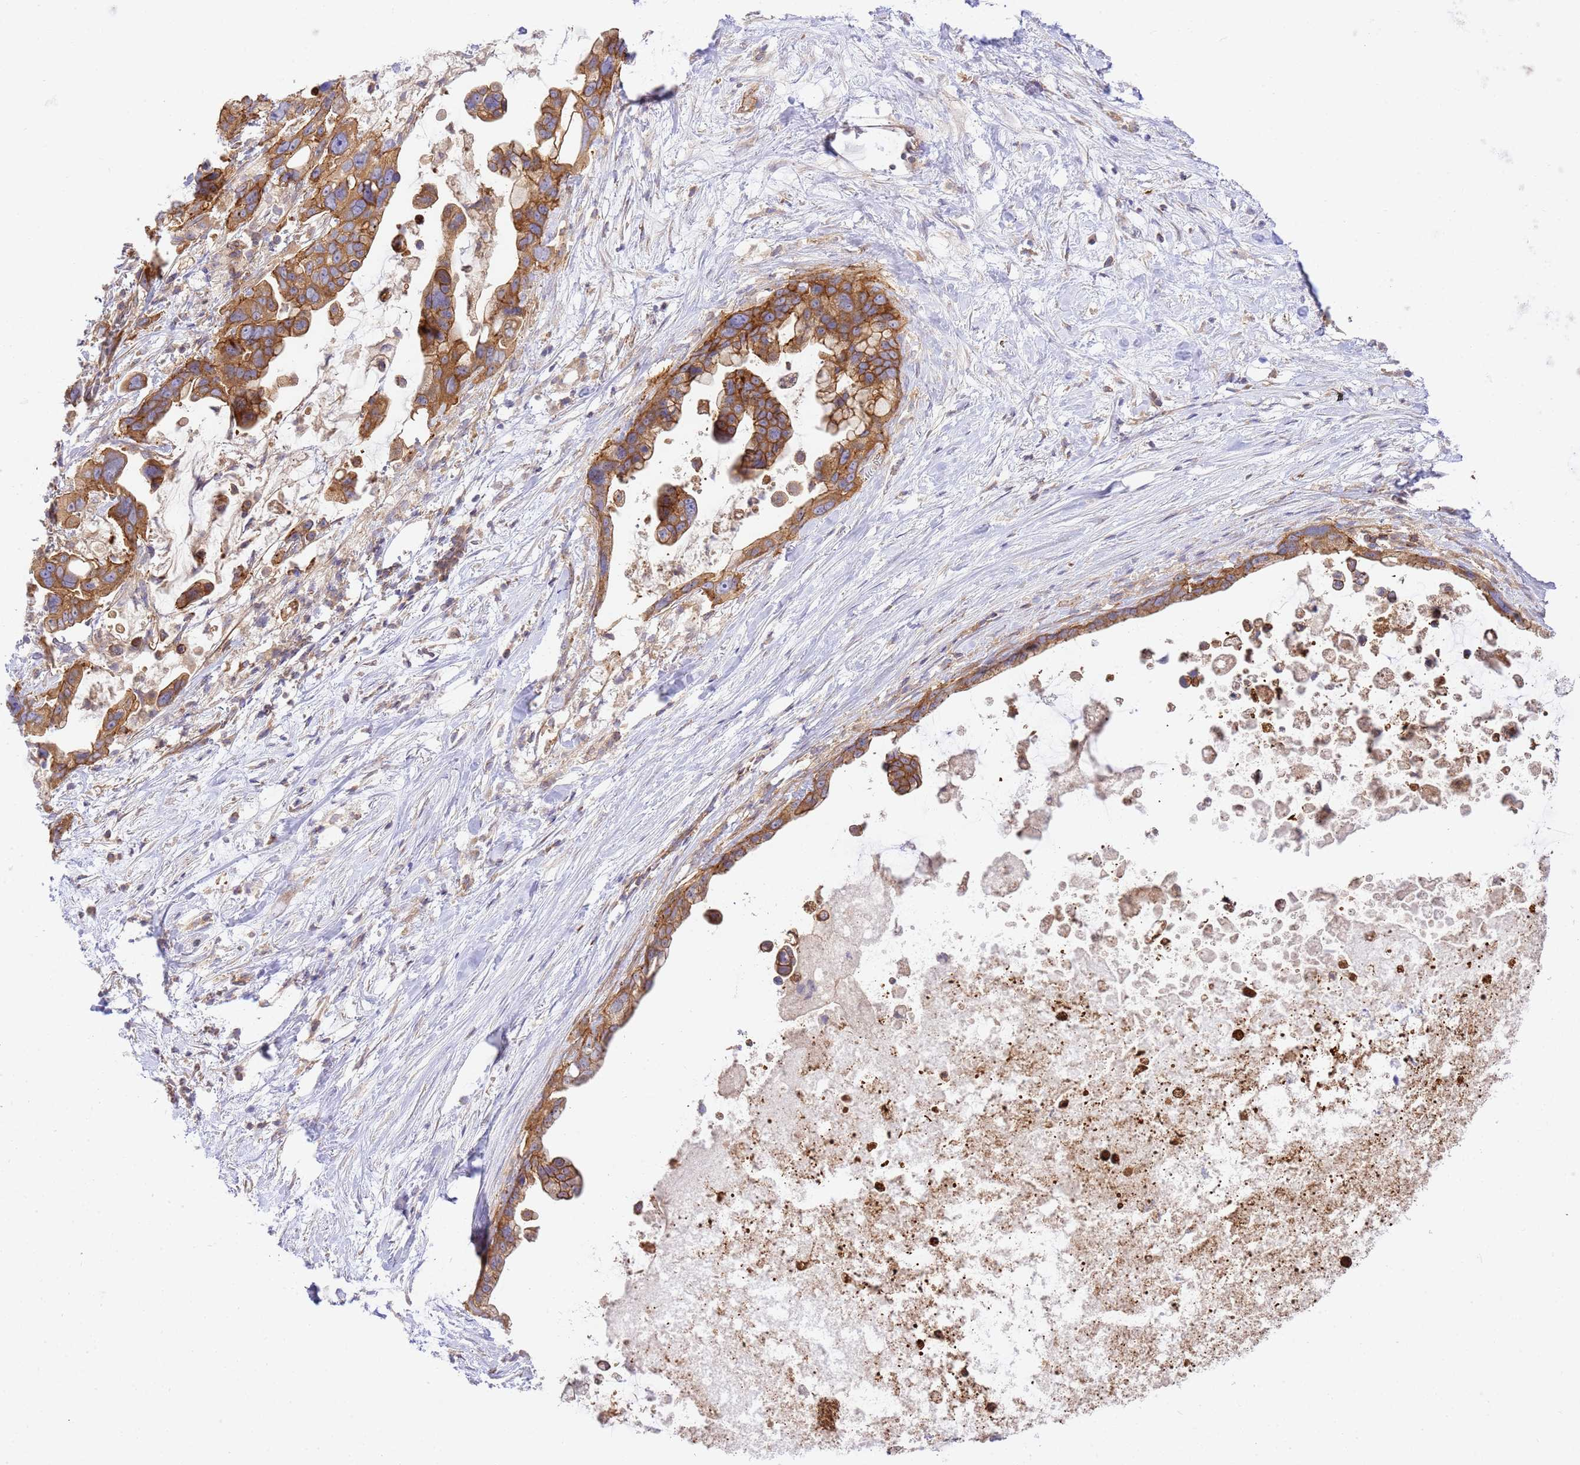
{"staining": {"intensity": "strong", "quantity": ">75%", "location": "cytoplasmic/membranous"}, "tissue": "pancreatic cancer", "cell_type": "Tumor cells", "image_type": "cancer", "snomed": [{"axis": "morphology", "description": "Adenocarcinoma, NOS"}, {"axis": "topography", "description": "Pancreas"}], "caption": "Immunohistochemistry image of human pancreatic cancer (adenocarcinoma) stained for a protein (brown), which displays high levels of strong cytoplasmic/membranous expression in about >75% of tumor cells.", "gene": "EFCAB8", "patient": {"sex": "female", "age": 83}}